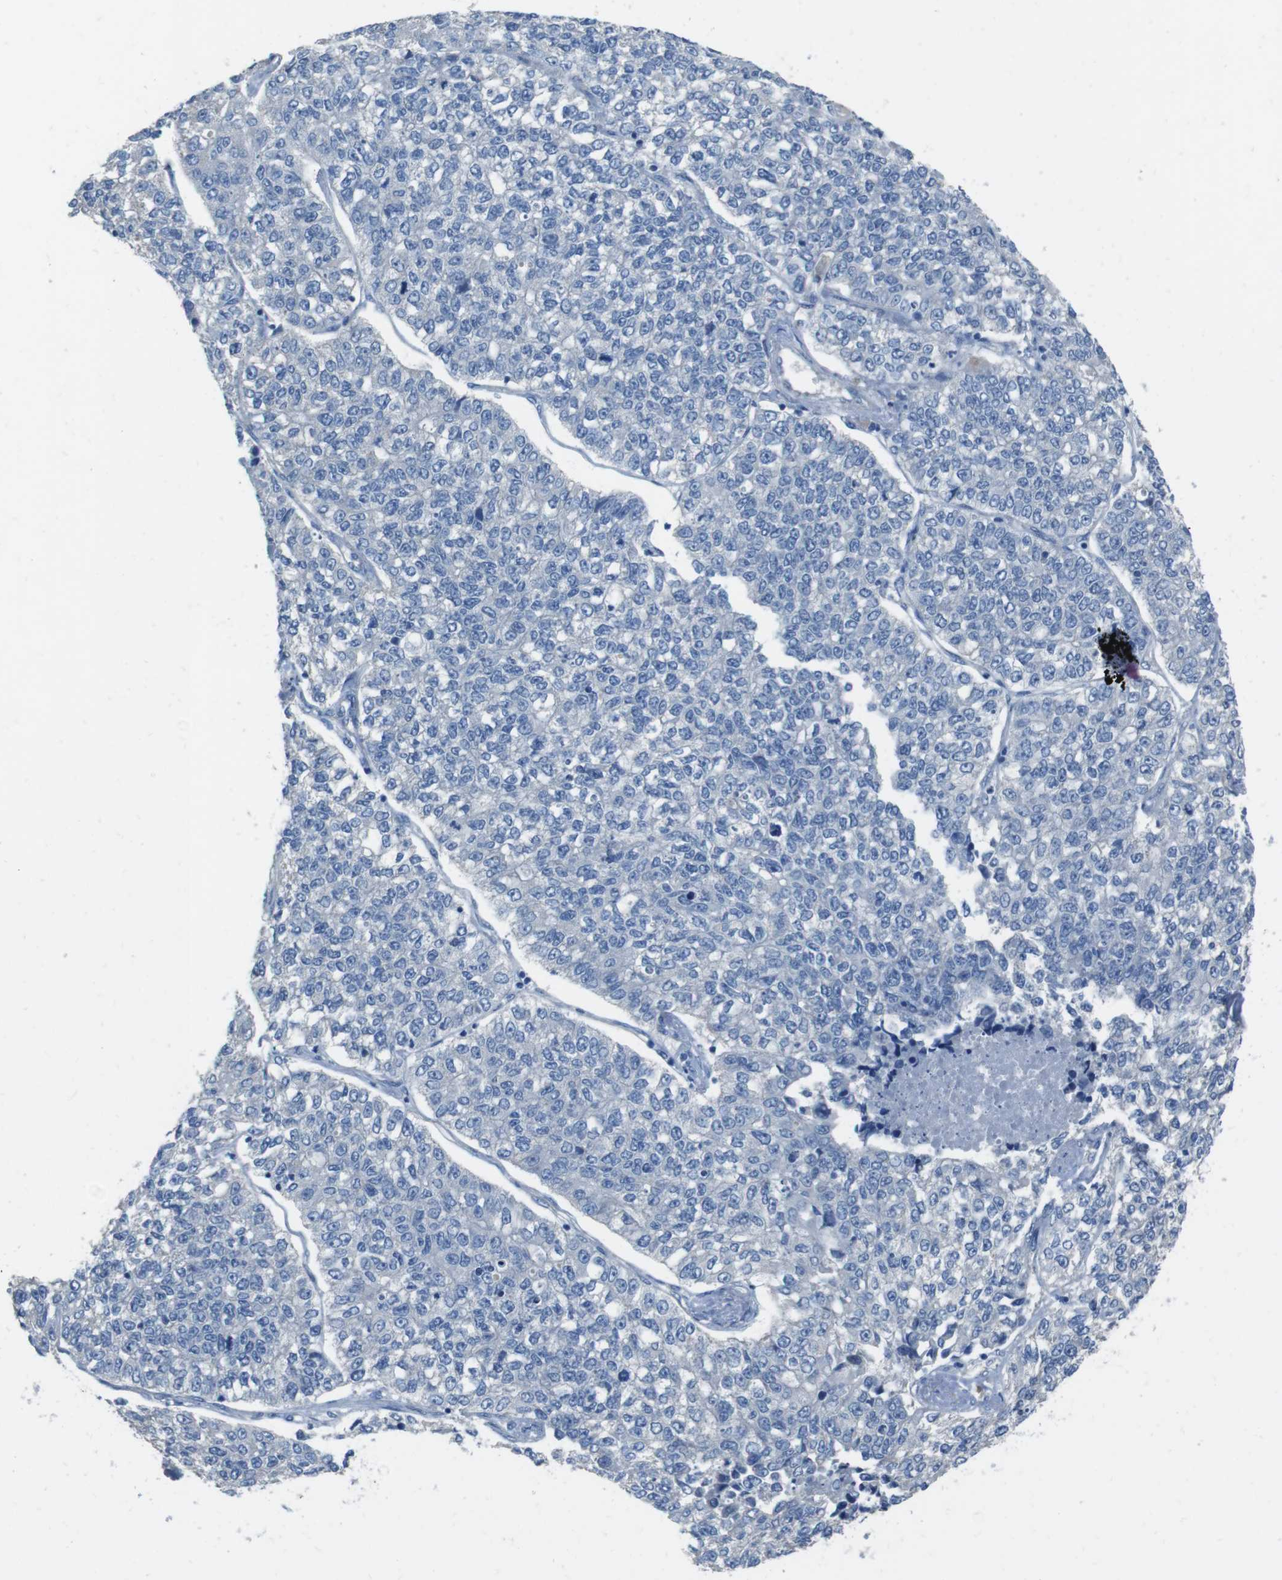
{"staining": {"intensity": "negative", "quantity": "none", "location": "none"}, "tissue": "lung cancer", "cell_type": "Tumor cells", "image_type": "cancer", "snomed": [{"axis": "morphology", "description": "Adenocarcinoma, NOS"}, {"axis": "topography", "description": "Lung"}], "caption": "High magnification brightfield microscopy of lung cancer (adenocarcinoma) stained with DAB (3,3'-diaminobenzidine) (brown) and counterstained with hematoxylin (blue): tumor cells show no significant positivity.", "gene": "CYP2C8", "patient": {"sex": "male", "age": 49}}